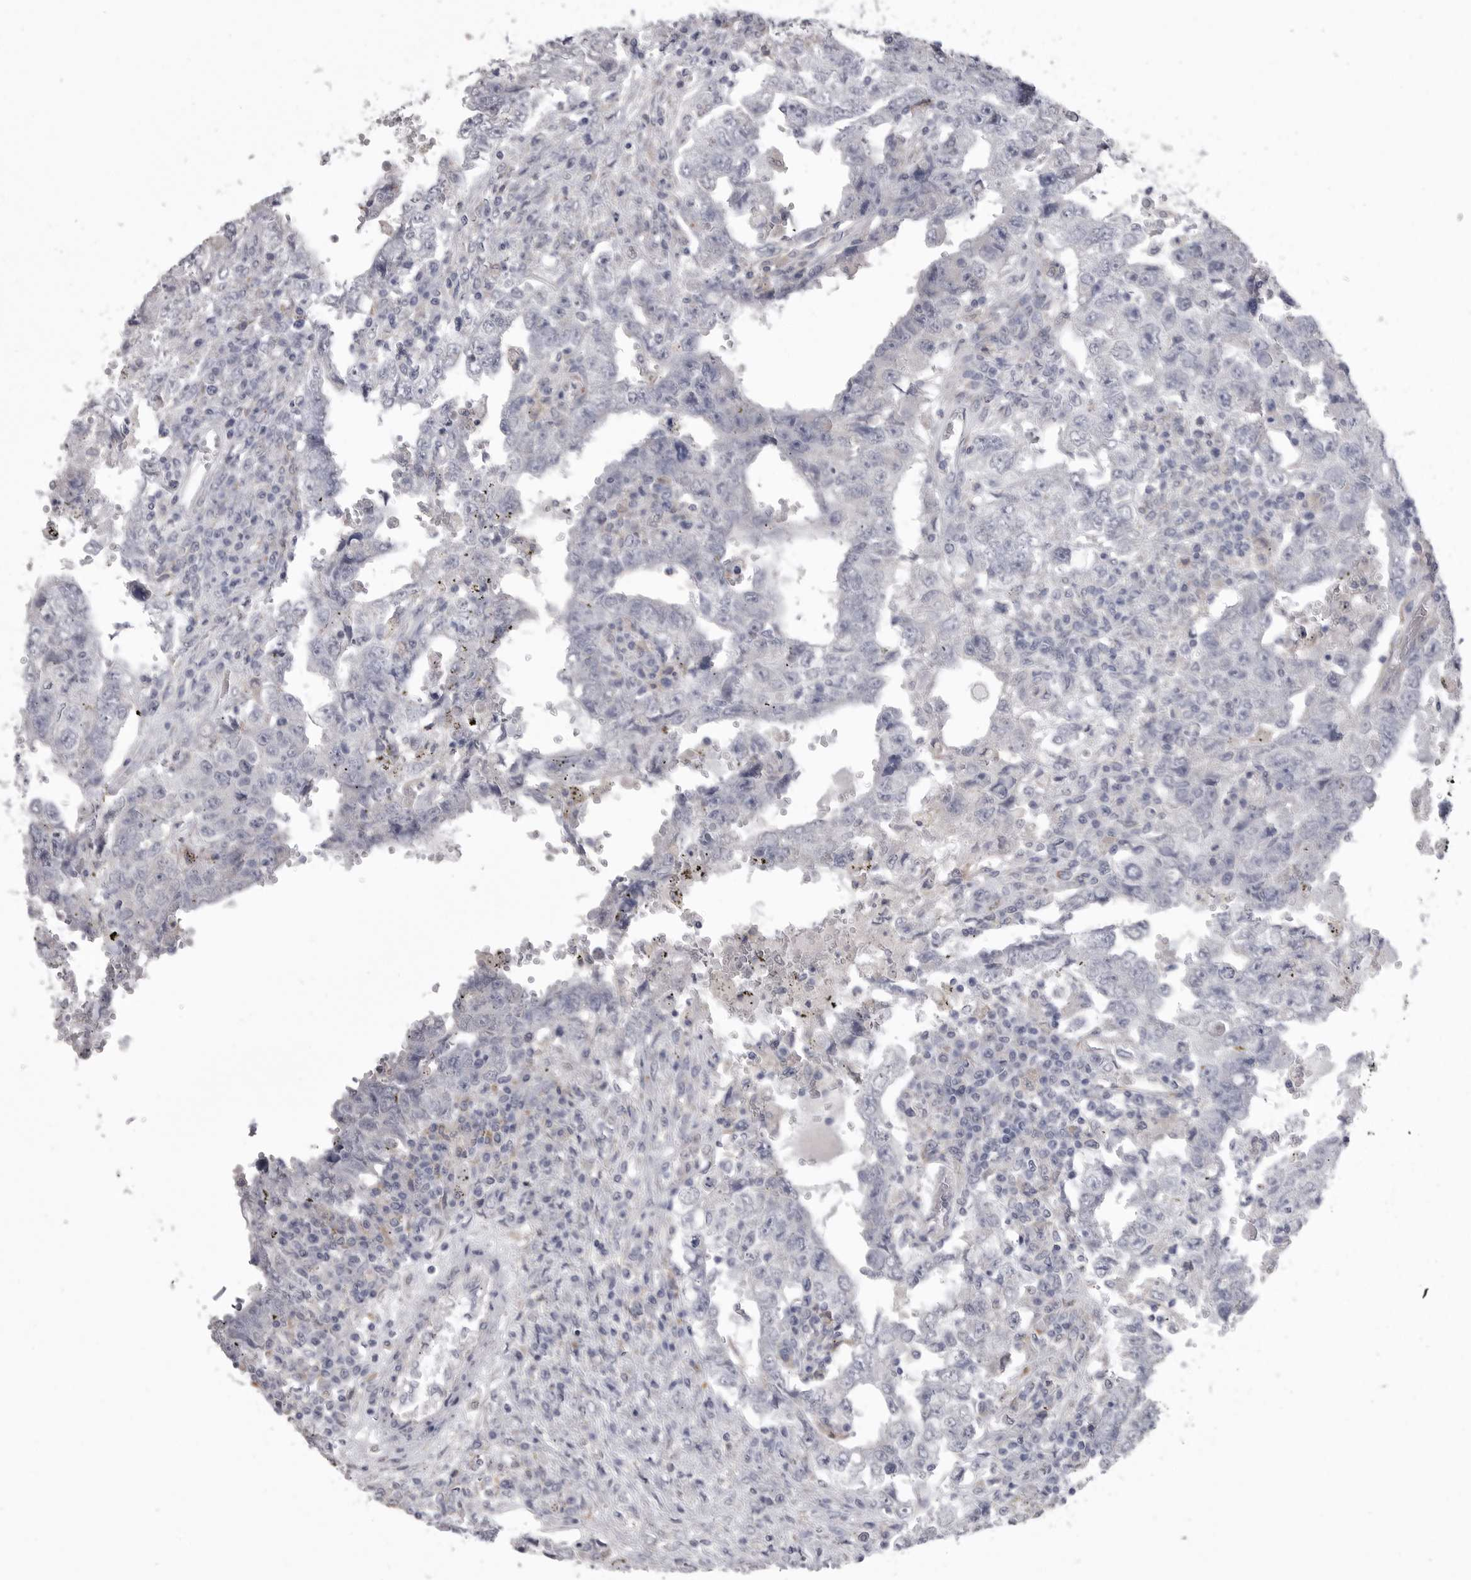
{"staining": {"intensity": "negative", "quantity": "none", "location": "none"}, "tissue": "testis cancer", "cell_type": "Tumor cells", "image_type": "cancer", "snomed": [{"axis": "morphology", "description": "Carcinoma, Embryonal, NOS"}, {"axis": "topography", "description": "Testis"}], "caption": "IHC of testis cancer (embryonal carcinoma) demonstrates no staining in tumor cells.", "gene": "SERPING1", "patient": {"sex": "male", "age": 26}}